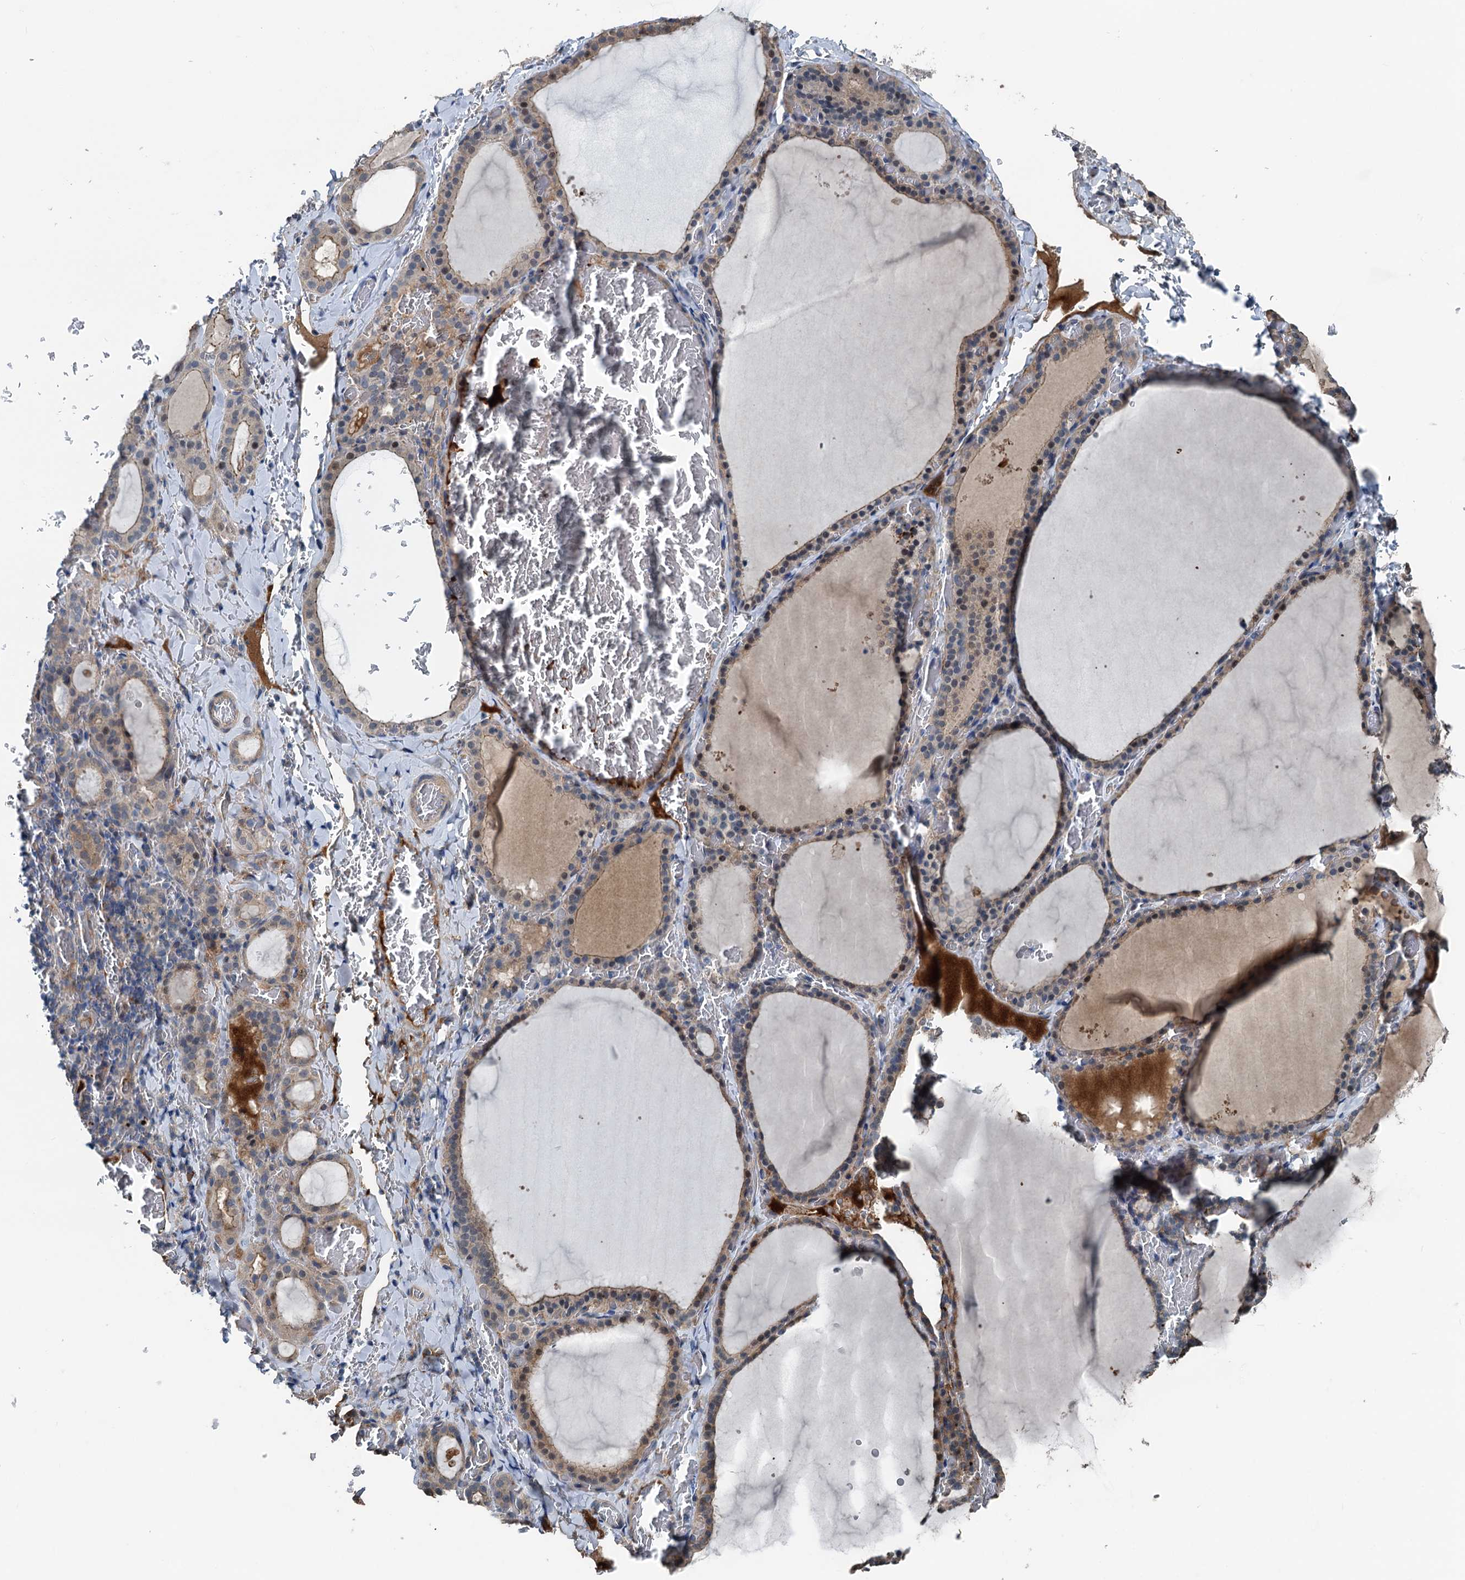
{"staining": {"intensity": "weak", "quantity": ">75%", "location": "cytoplasmic/membranous"}, "tissue": "thyroid gland", "cell_type": "Glandular cells", "image_type": "normal", "snomed": [{"axis": "morphology", "description": "Normal tissue, NOS"}, {"axis": "topography", "description": "Thyroid gland"}], "caption": "Normal thyroid gland reveals weak cytoplasmic/membranous positivity in approximately >75% of glandular cells, visualized by immunohistochemistry. Nuclei are stained in blue.", "gene": "TEDC1", "patient": {"sex": "female", "age": 39}}